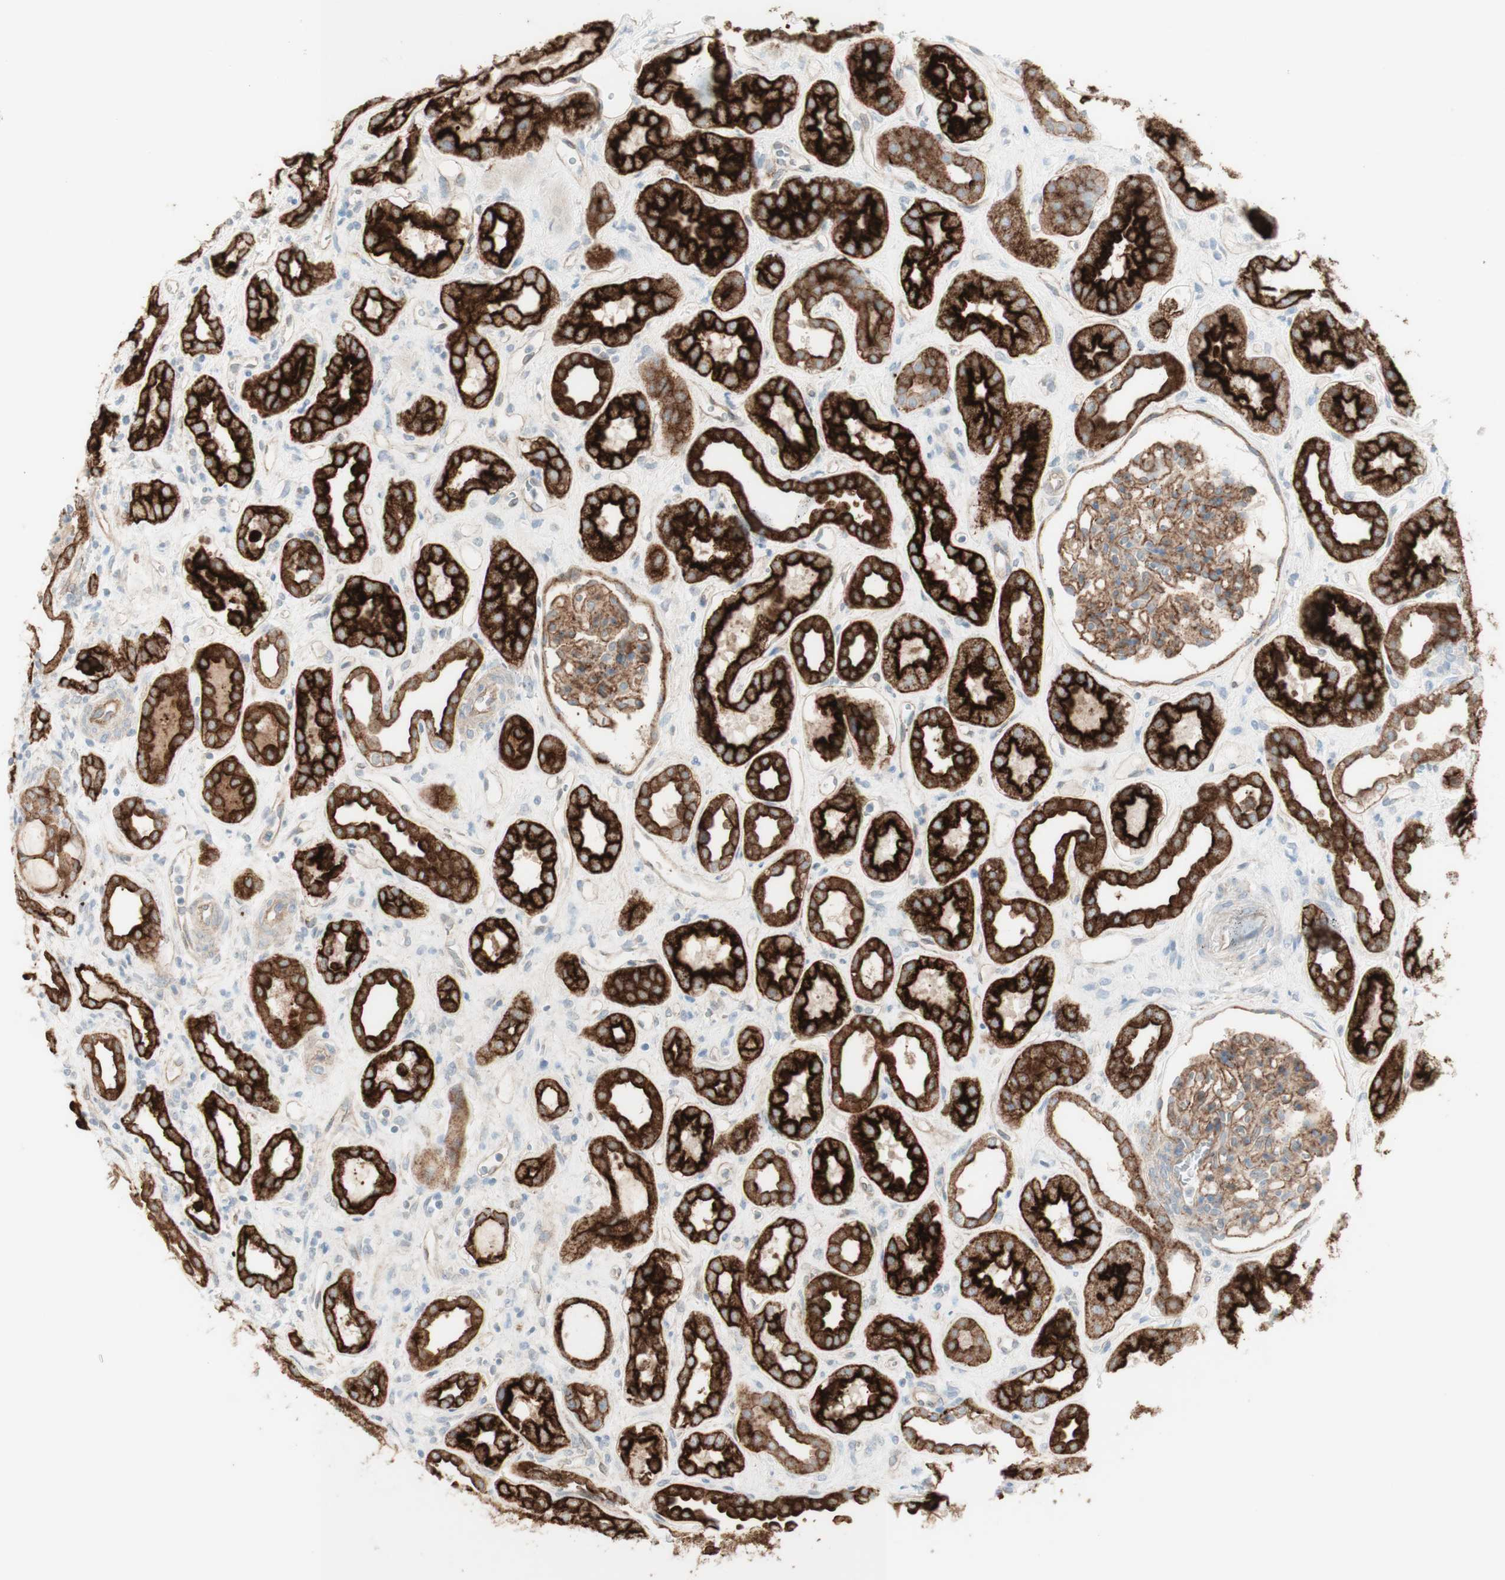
{"staining": {"intensity": "weak", "quantity": "25%-75%", "location": "cytoplasmic/membranous"}, "tissue": "kidney", "cell_type": "Cells in glomeruli", "image_type": "normal", "snomed": [{"axis": "morphology", "description": "Normal tissue, NOS"}, {"axis": "topography", "description": "Kidney"}], "caption": "Unremarkable kidney displays weak cytoplasmic/membranous positivity in approximately 25%-75% of cells in glomeruli The staining is performed using DAB (3,3'-diaminobenzidine) brown chromogen to label protein expression. The nuclei are counter-stained blue using hematoxylin..", "gene": "MYO6", "patient": {"sex": "male", "age": 59}}